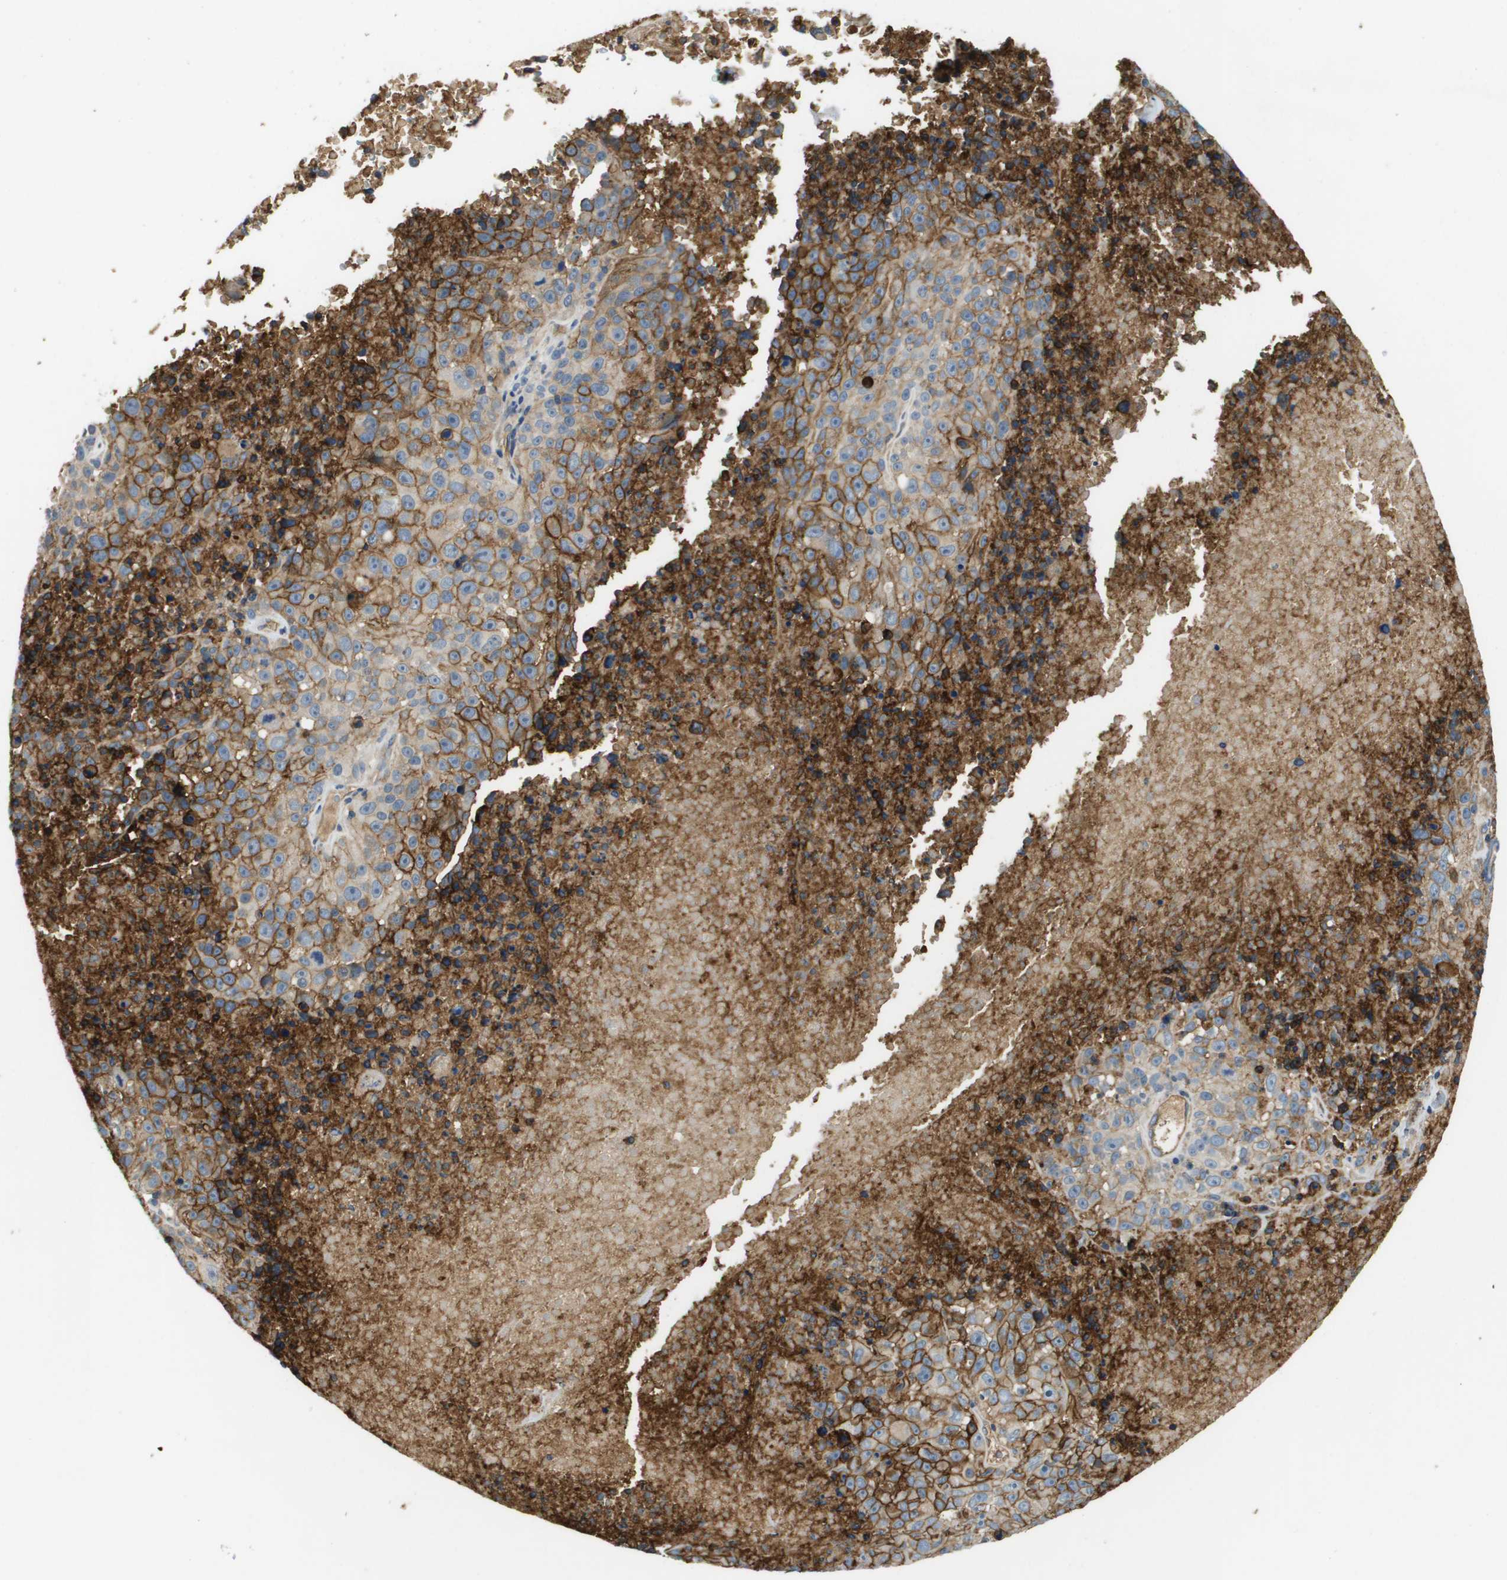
{"staining": {"intensity": "moderate", "quantity": "25%-75%", "location": "cytoplasmic/membranous"}, "tissue": "melanoma", "cell_type": "Tumor cells", "image_type": "cancer", "snomed": [{"axis": "morphology", "description": "Malignant melanoma, Metastatic site"}, {"axis": "topography", "description": "Cerebral cortex"}], "caption": "This image shows immunohistochemistry staining of melanoma, with medium moderate cytoplasmic/membranous staining in about 25%-75% of tumor cells.", "gene": "SLC16A3", "patient": {"sex": "female", "age": 52}}